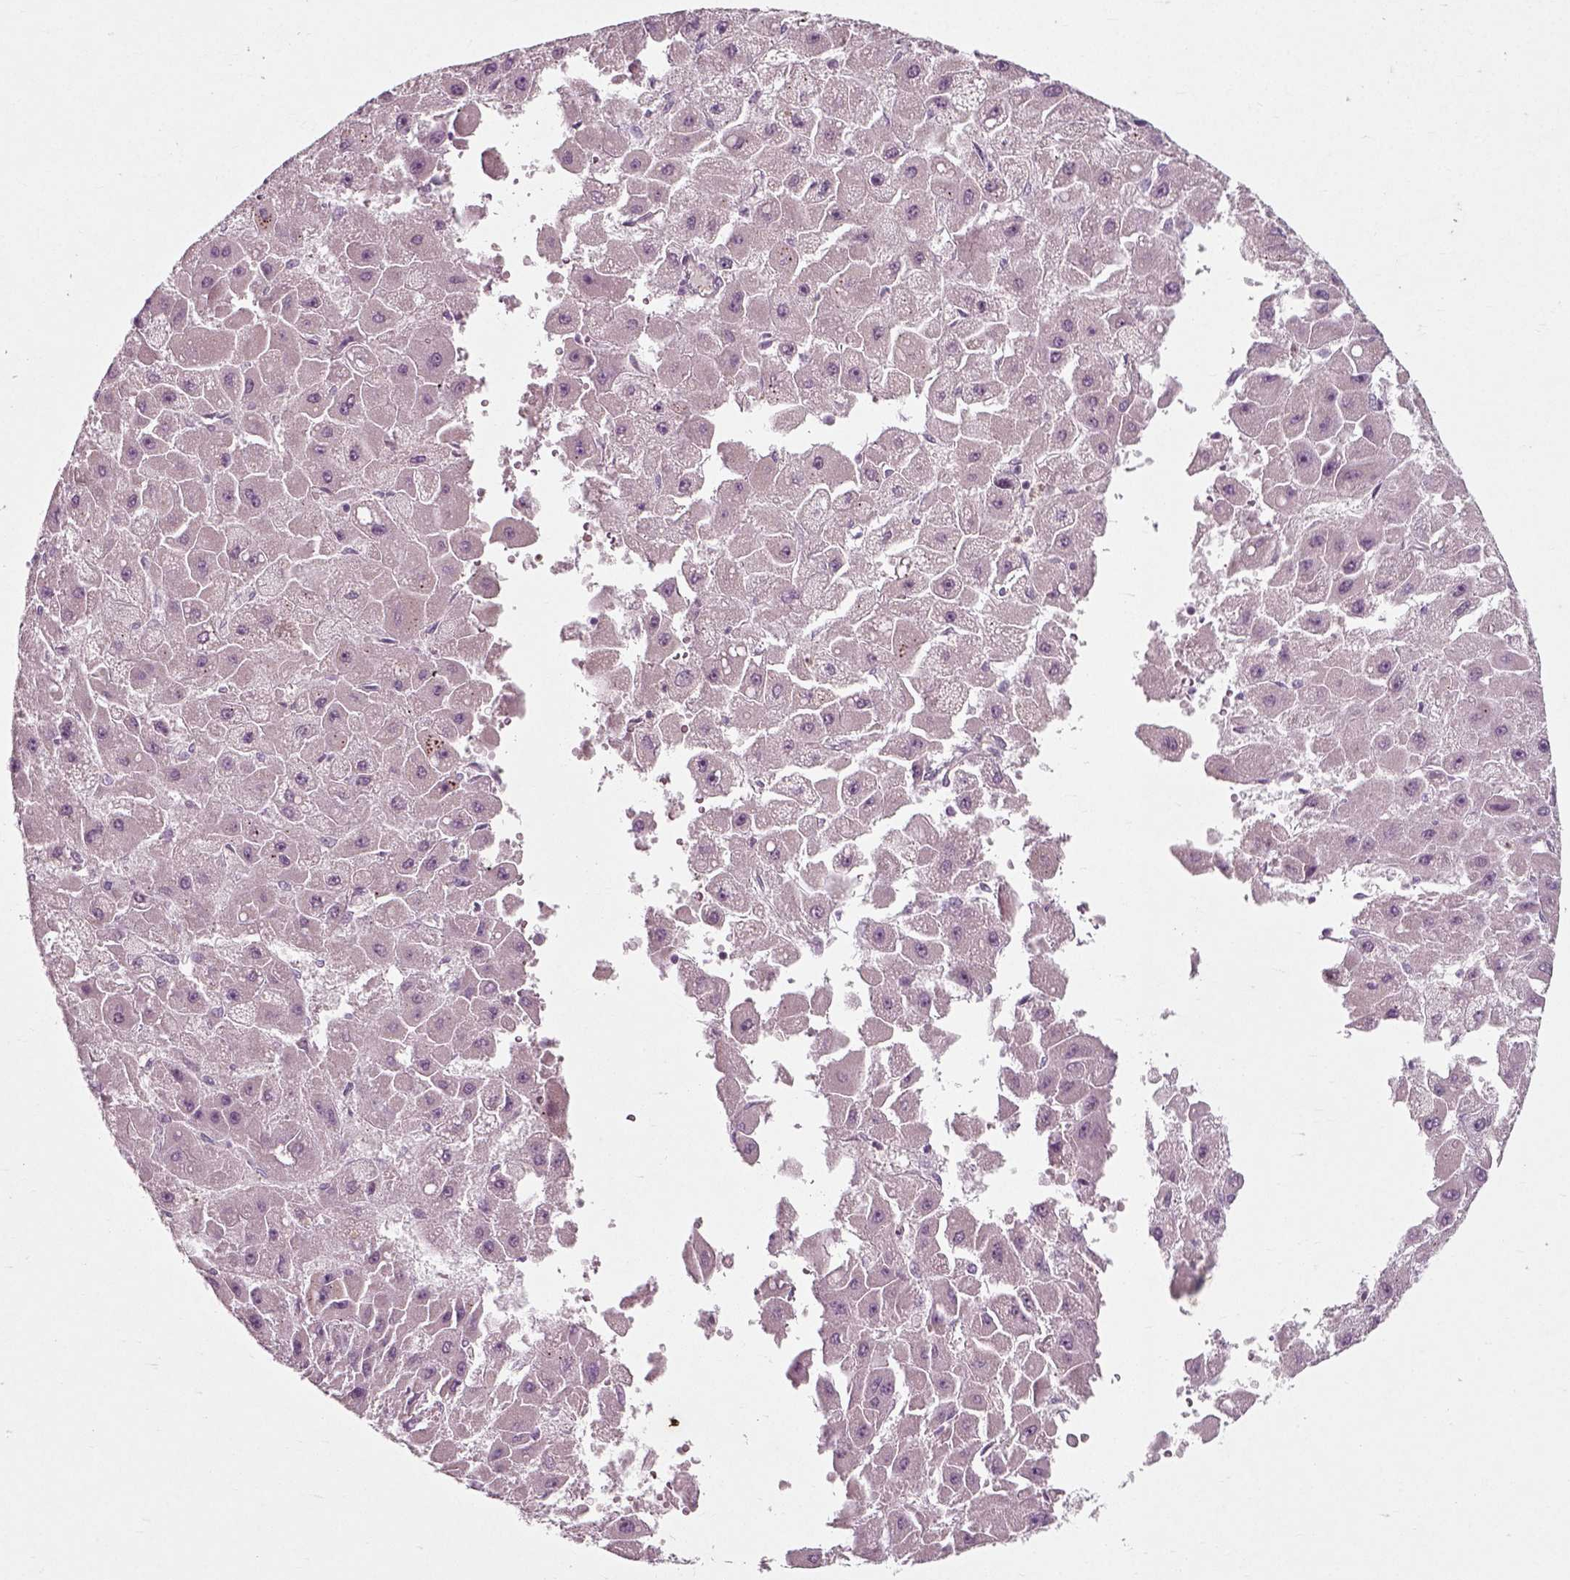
{"staining": {"intensity": "negative", "quantity": "none", "location": "none"}, "tissue": "liver cancer", "cell_type": "Tumor cells", "image_type": "cancer", "snomed": [{"axis": "morphology", "description": "Carcinoma, Hepatocellular, NOS"}, {"axis": "topography", "description": "Liver"}], "caption": "A micrograph of human liver cancer (hepatocellular carcinoma) is negative for staining in tumor cells.", "gene": "RND2", "patient": {"sex": "female", "age": 25}}